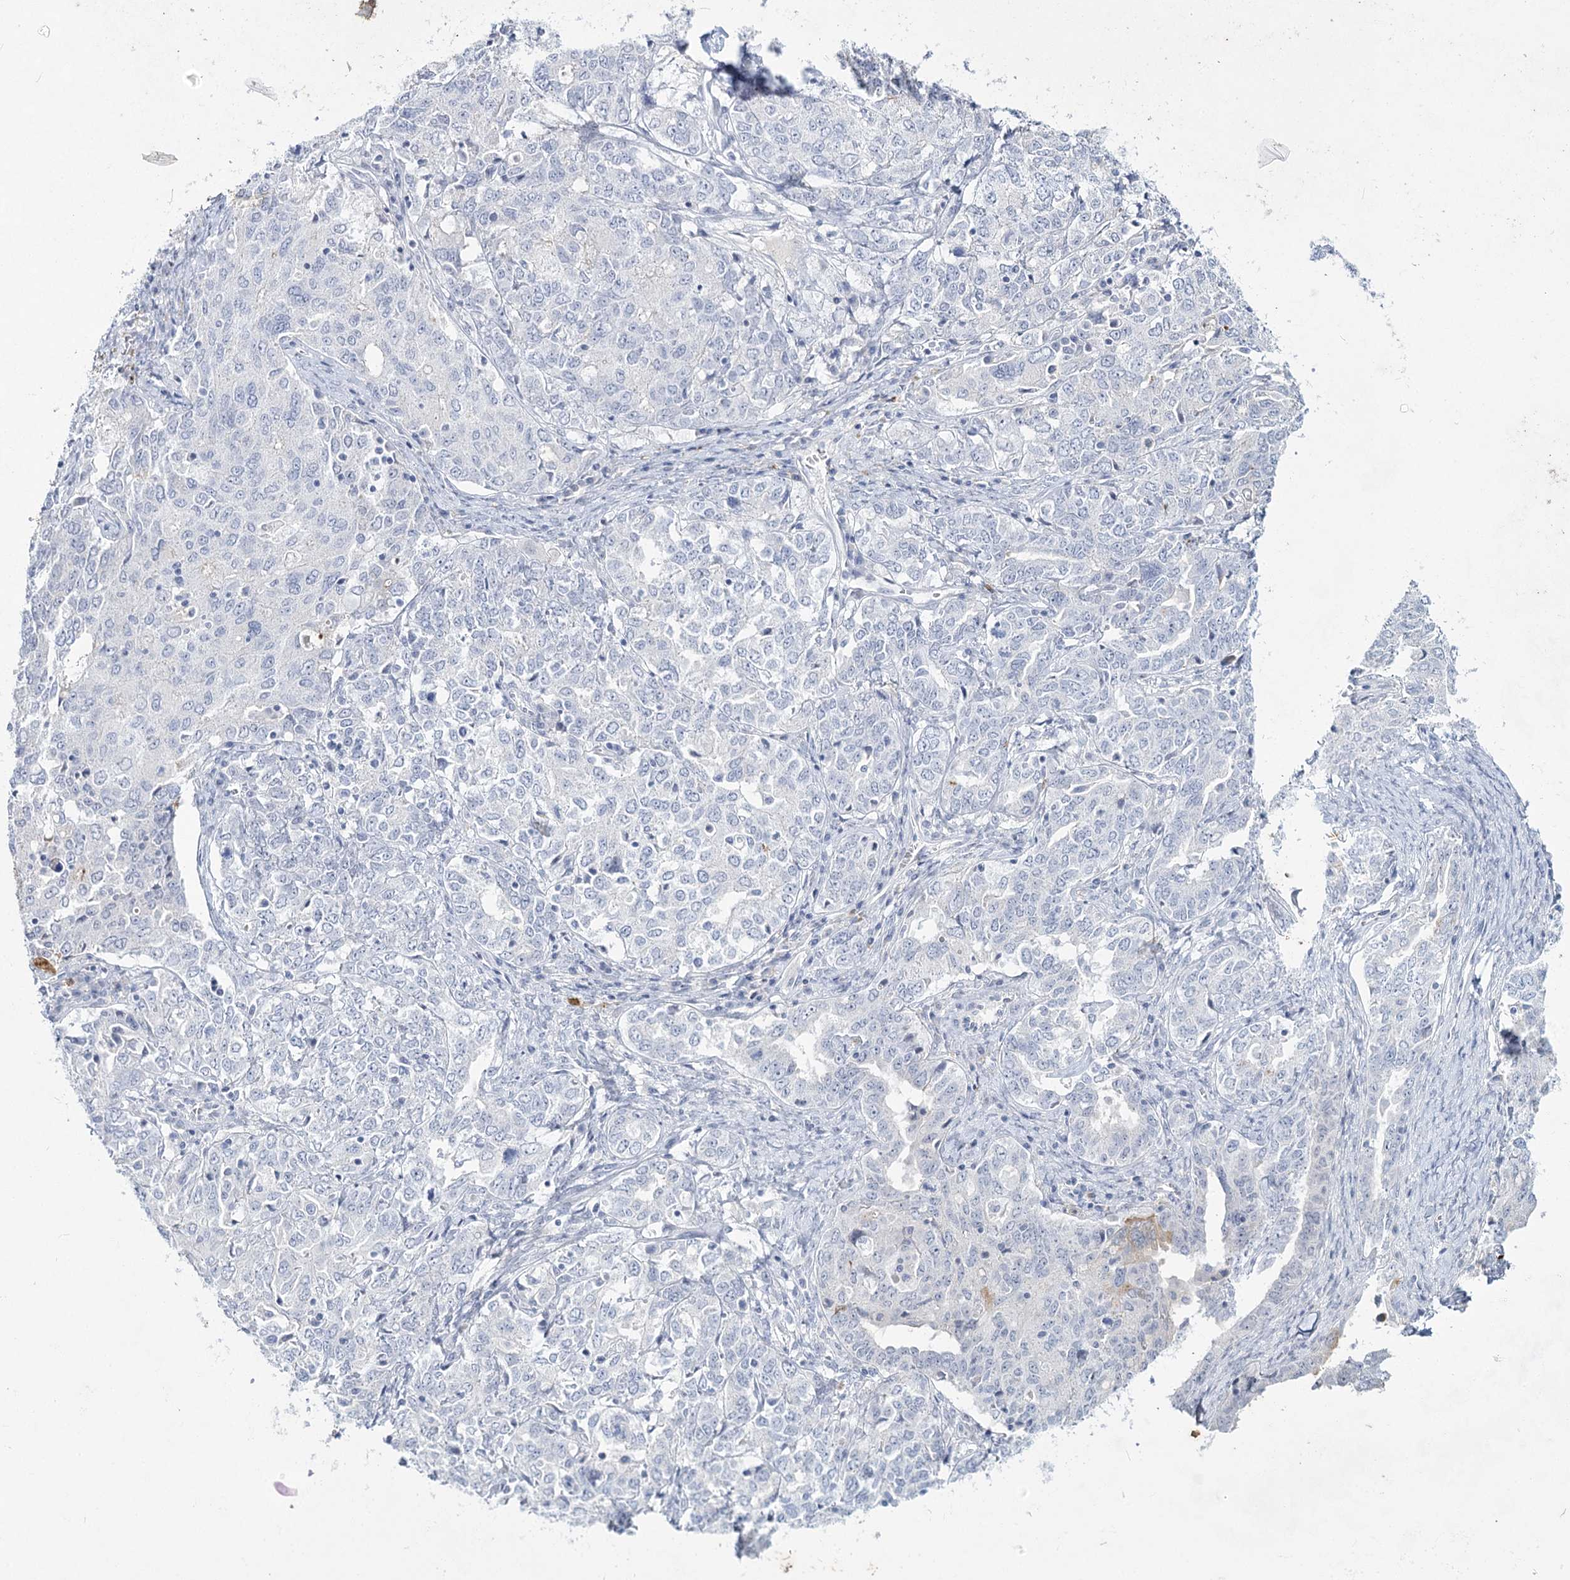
{"staining": {"intensity": "negative", "quantity": "none", "location": "none"}, "tissue": "ovarian cancer", "cell_type": "Tumor cells", "image_type": "cancer", "snomed": [{"axis": "morphology", "description": "Carcinoma, endometroid"}, {"axis": "topography", "description": "Ovary"}], "caption": "Protein analysis of ovarian cancer (endometroid carcinoma) exhibits no significant positivity in tumor cells.", "gene": "CCDC73", "patient": {"sex": "female", "age": 62}}